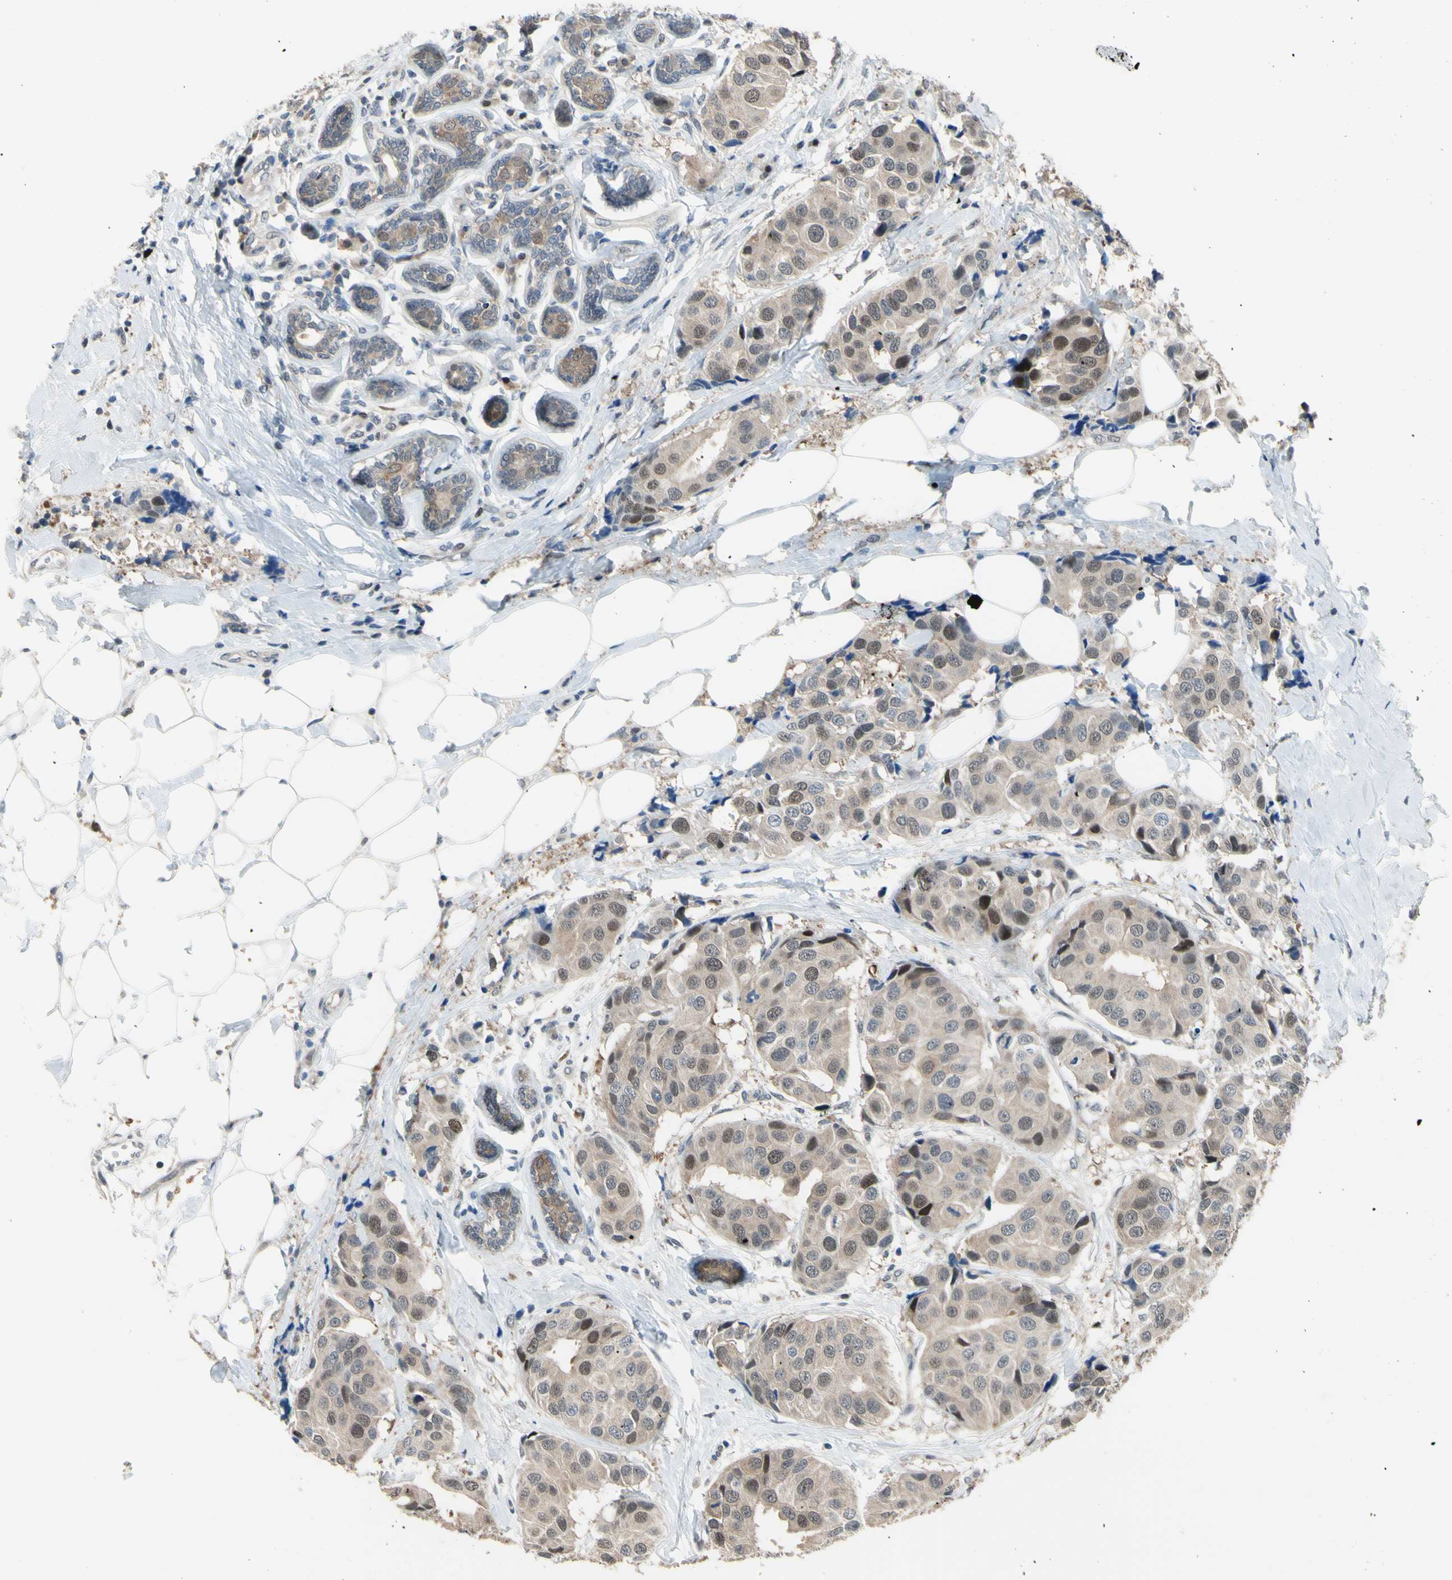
{"staining": {"intensity": "weak", "quantity": ">75%", "location": "cytoplasmic/membranous,nuclear"}, "tissue": "breast cancer", "cell_type": "Tumor cells", "image_type": "cancer", "snomed": [{"axis": "morphology", "description": "Normal tissue, NOS"}, {"axis": "morphology", "description": "Duct carcinoma"}, {"axis": "topography", "description": "Breast"}], "caption": "A photomicrograph showing weak cytoplasmic/membranous and nuclear staining in approximately >75% of tumor cells in invasive ductal carcinoma (breast), as visualized by brown immunohistochemical staining.", "gene": "HSPA4", "patient": {"sex": "female", "age": 39}}